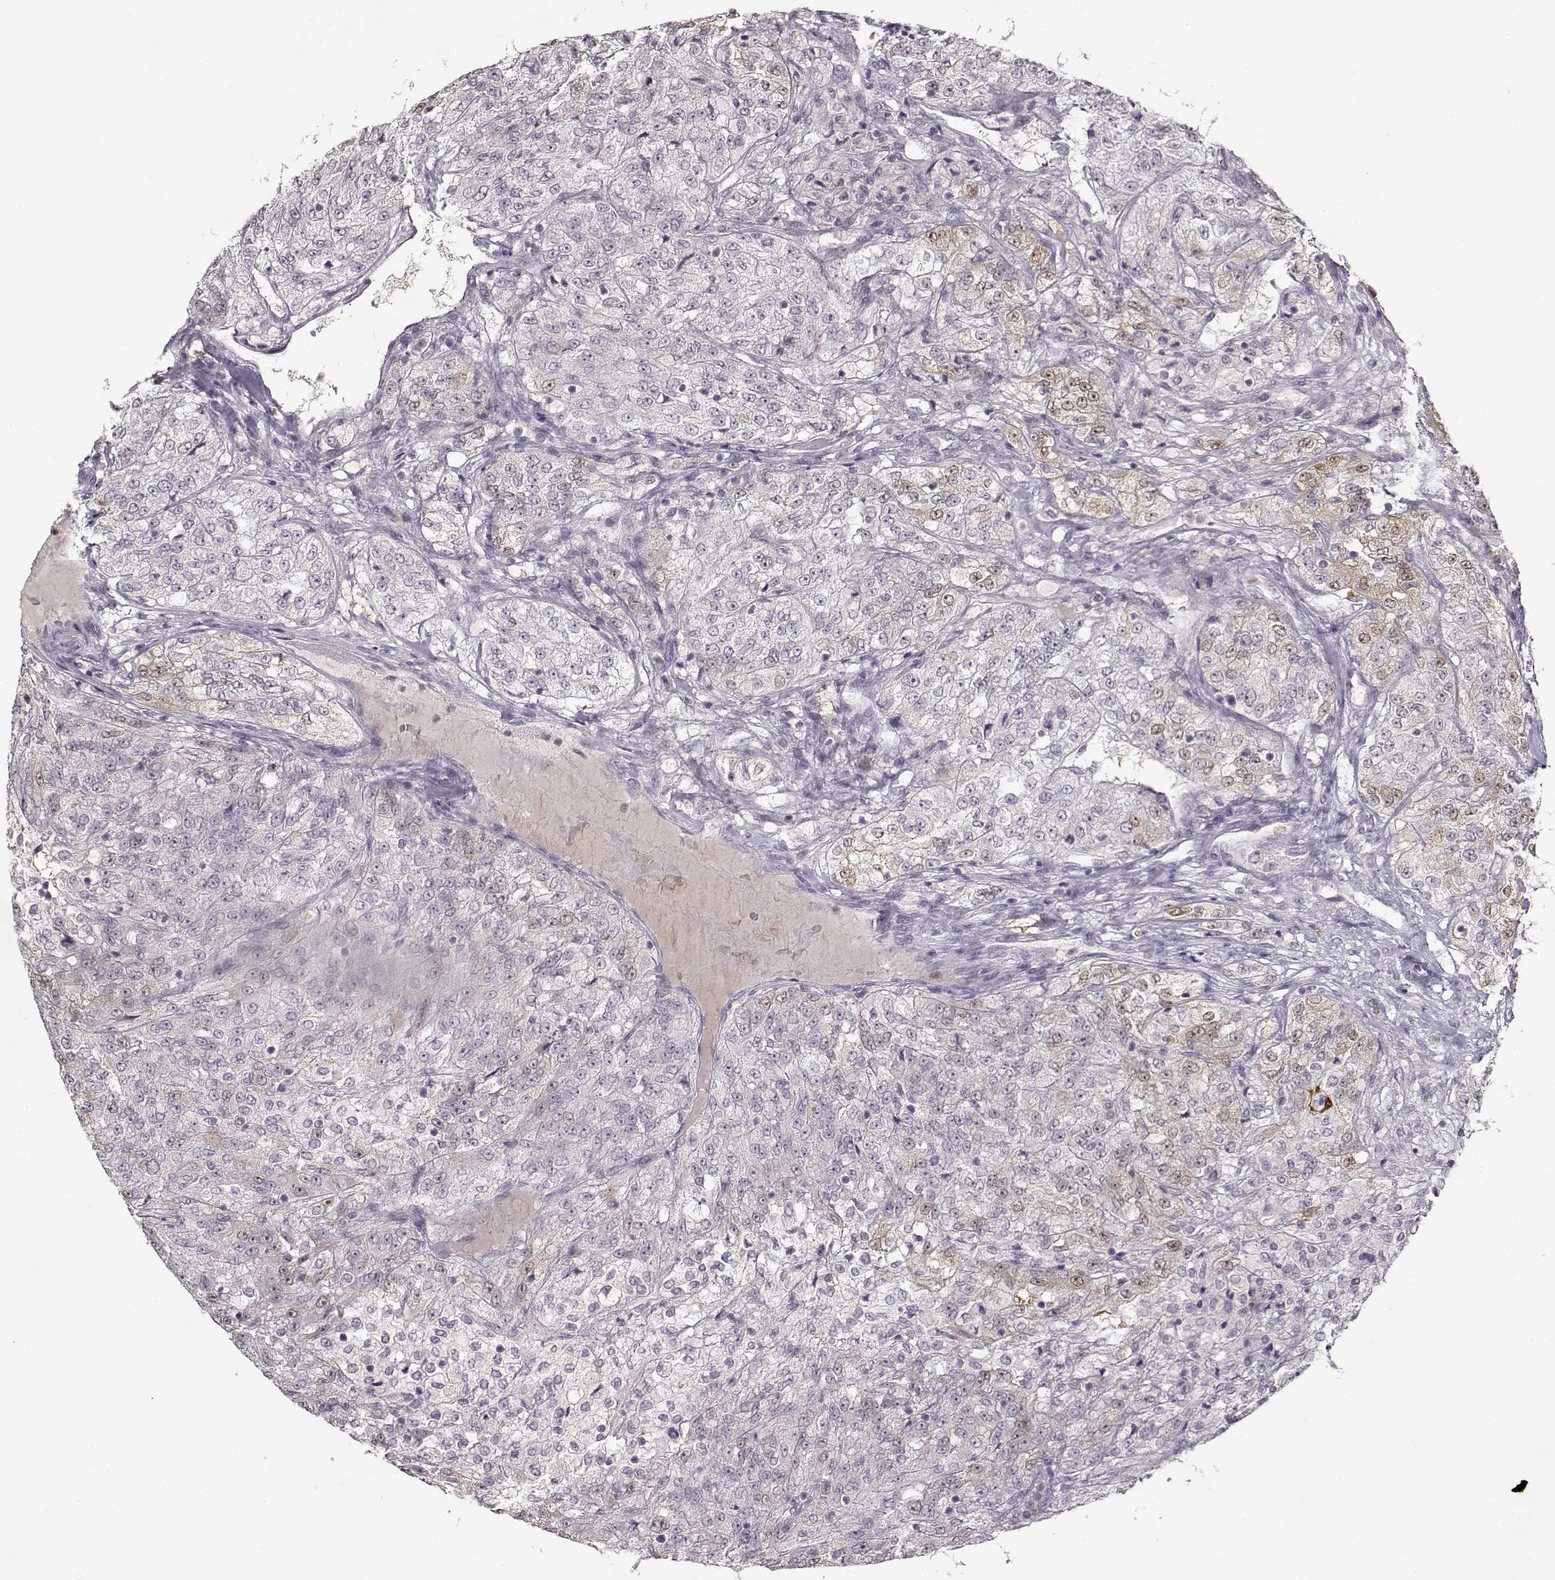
{"staining": {"intensity": "weak", "quantity": "<25%", "location": "cytoplasmic/membranous"}, "tissue": "renal cancer", "cell_type": "Tumor cells", "image_type": "cancer", "snomed": [{"axis": "morphology", "description": "Adenocarcinoma, NOS"}, {"axis": "topography", "description": "Kidney"}], "caption": "Histopathology image shows no protein positivity in tumor cells of renal cancer tissue.", "gene": "S100B", "patient": {"sex": "female", "age": 63}}